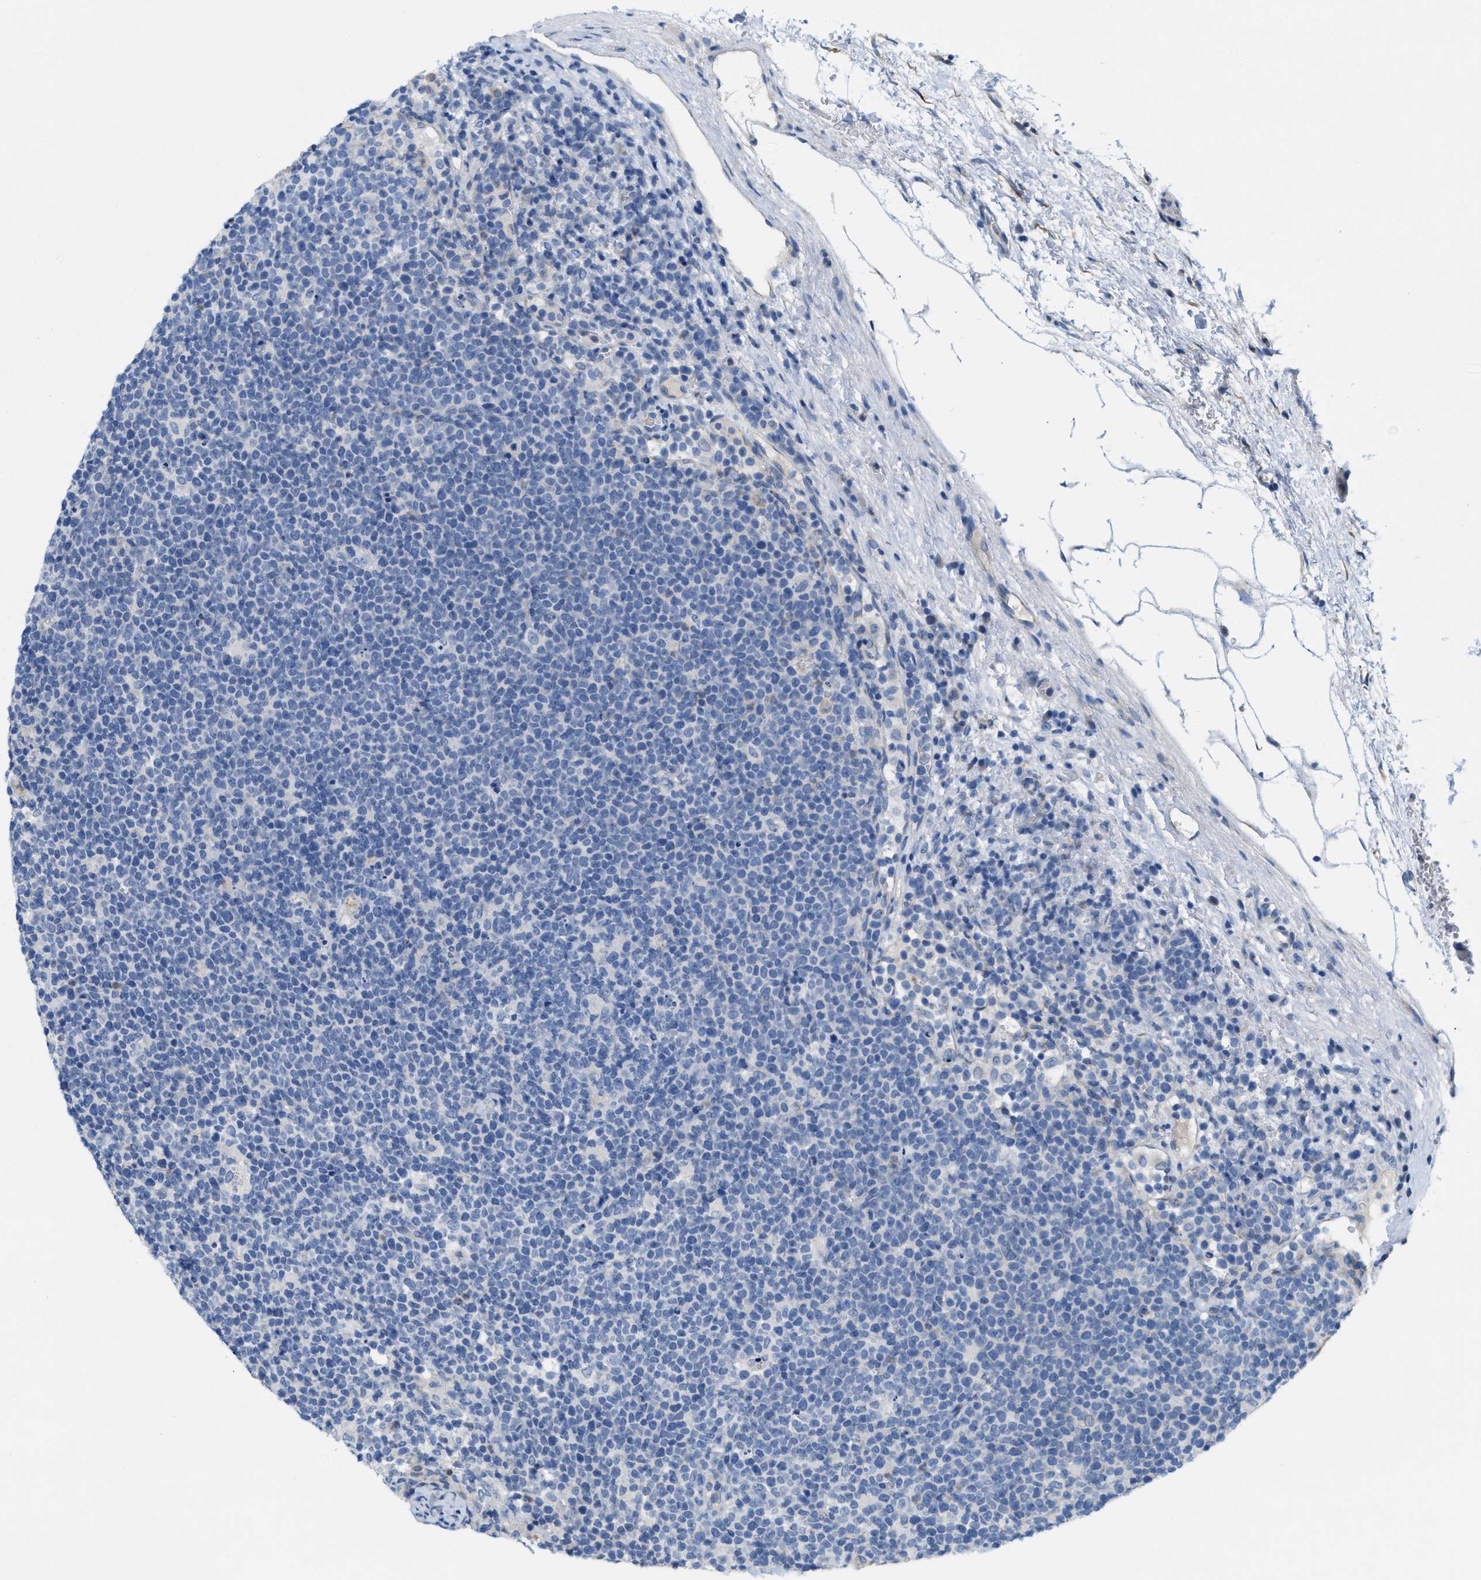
{"staining": {"intensity": "negative", "quantity": "none", "location": "none"}, "tissue": "lymphoma", "cell_type": "Tumor cells", "image_type": "cancer", "snomed": [{"axis": "morphology", "description": "Malignant lymphoma, non-Hodgkin's type, High grade"}, {"axis": "topography", "description": "Lymph node"}], "caption": "IHC histopathology image of neoplastic tissue: human lymphoma stained with DAB shows no significant protein expression in tumor cells.", "gene": "CPA2", "patient": {"sex": "male", "age": 61}}